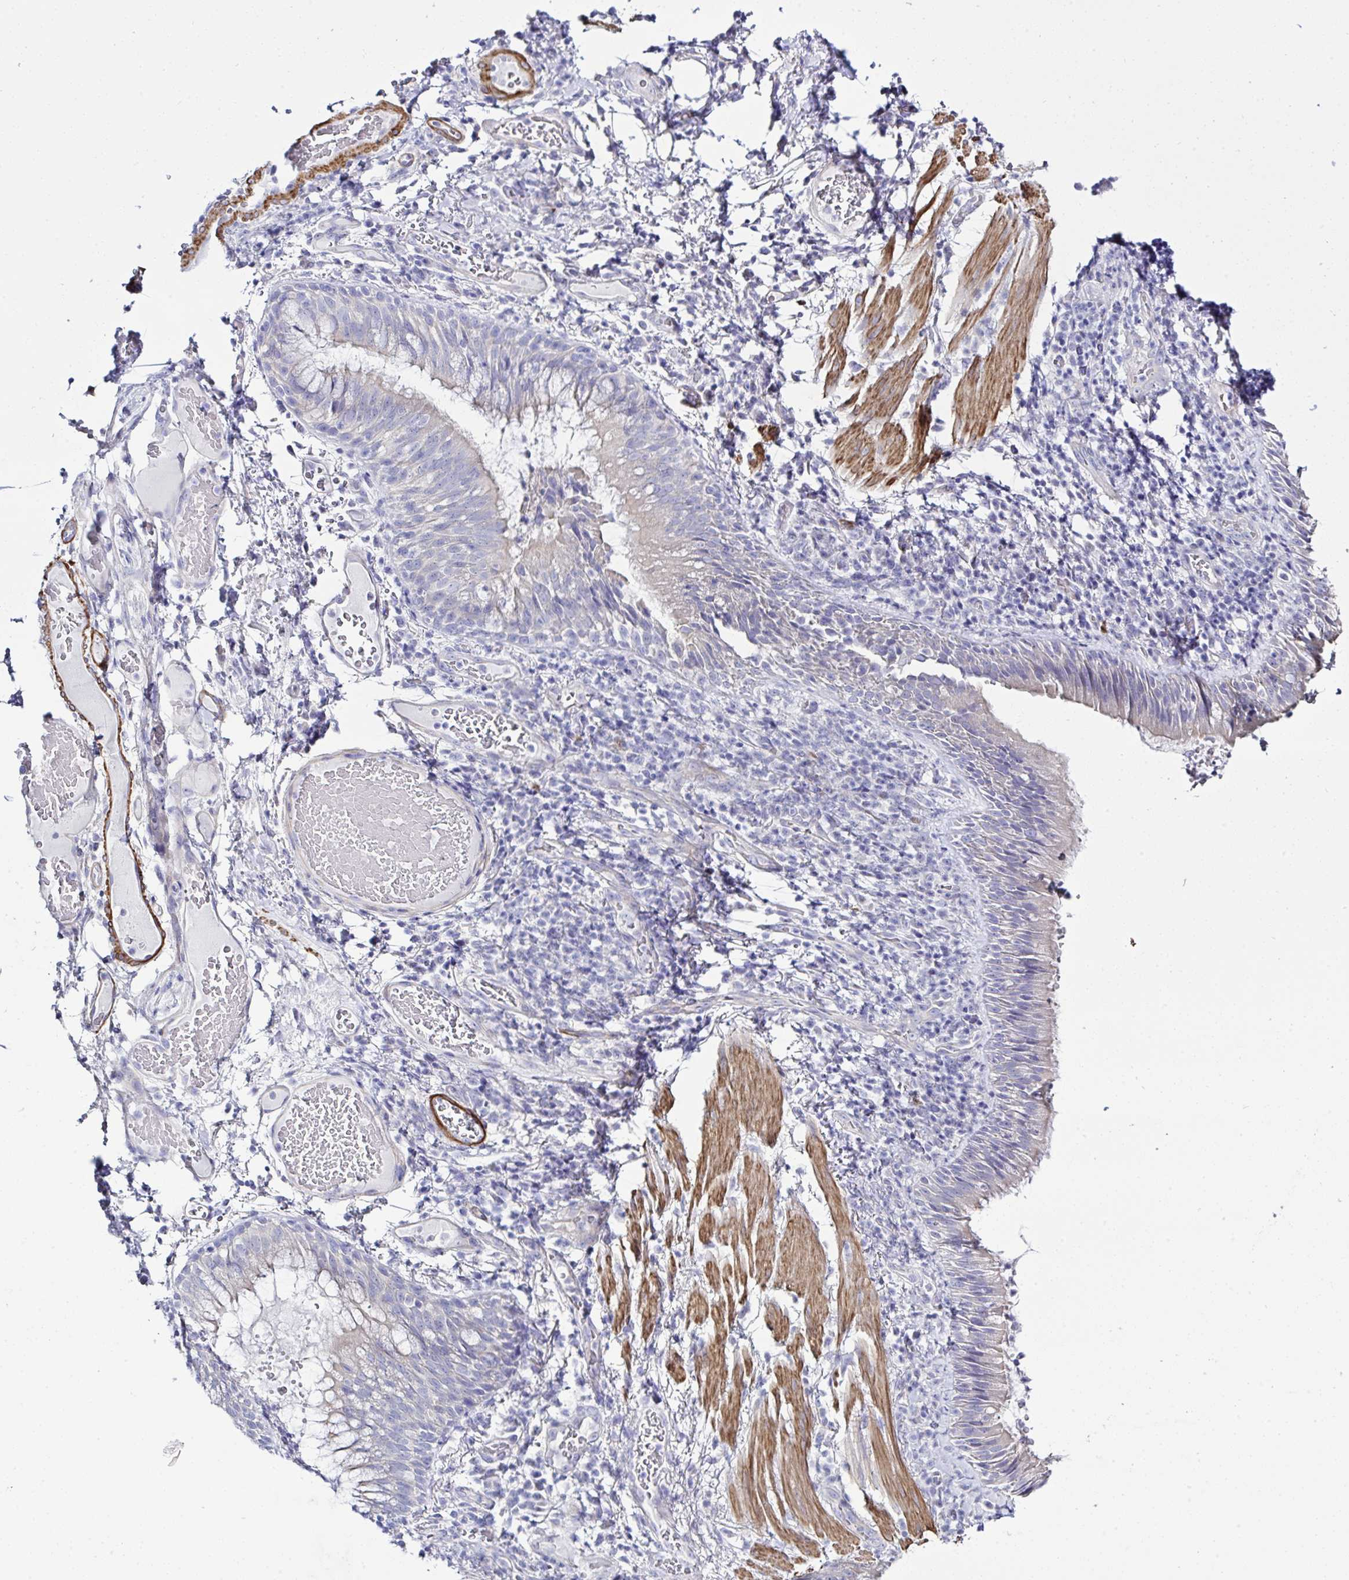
{"staining": {"intensity": "negative", "quantity": "none", "location": "none"}, "tissue": "bronchus", "cell_type": "Respiratory epithelial cells", "image_type": "normal", "snomed": [{"axis": "morphology", "description": "Normal tissue, NOS"}, {"axis": "topography", "description": "Lymph node"}, {"axis": "topography", "description": "Bronchus"}], "caption": "Immunohistochemistry (IHC) histopathology image of benign human bronchus stained for a protein (brown), which demonstrates no expression in respiratory epithelial cells.", "gene": "MED11", "patient": {"sex": "male", "age": 56}}